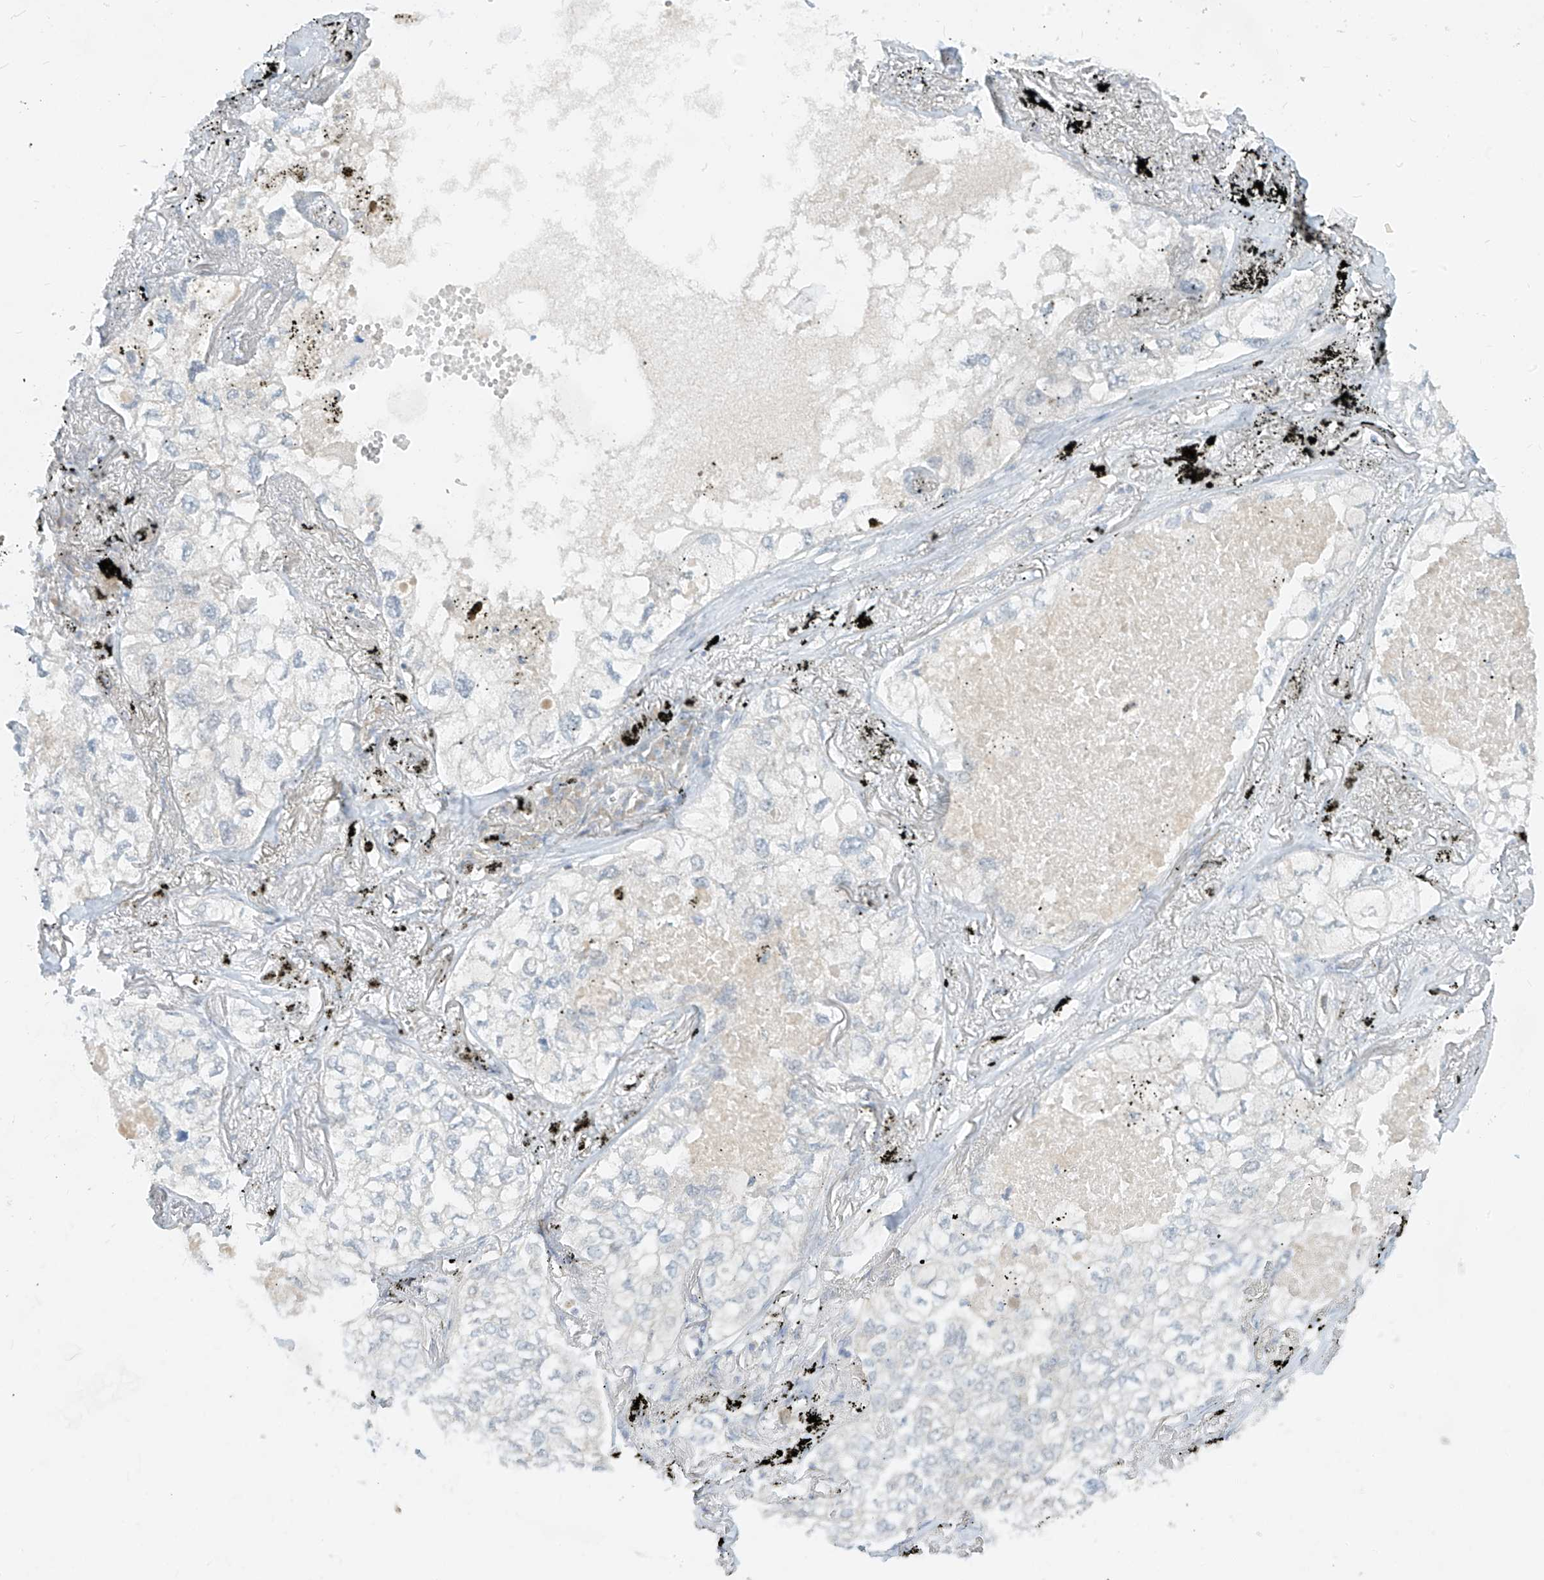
{"staining": {"intensity": "negative", "quantity": "none", "location": "none"}, "tissue": "lung cancer", "cell_type": "Tumor cells", "image_type": "cancer", "snomed": [{"axis": "morphology", "description": "Adenocarcinoma, NOS"}, {"axis": "topography", "description": "Lung"}], "caption": "Immunohistochemical staining of lung adenocarcinoma shows no significant expression in tumor cells.", "gene": "C2orf42", "patient": {"sex": "male", "age": 65}}